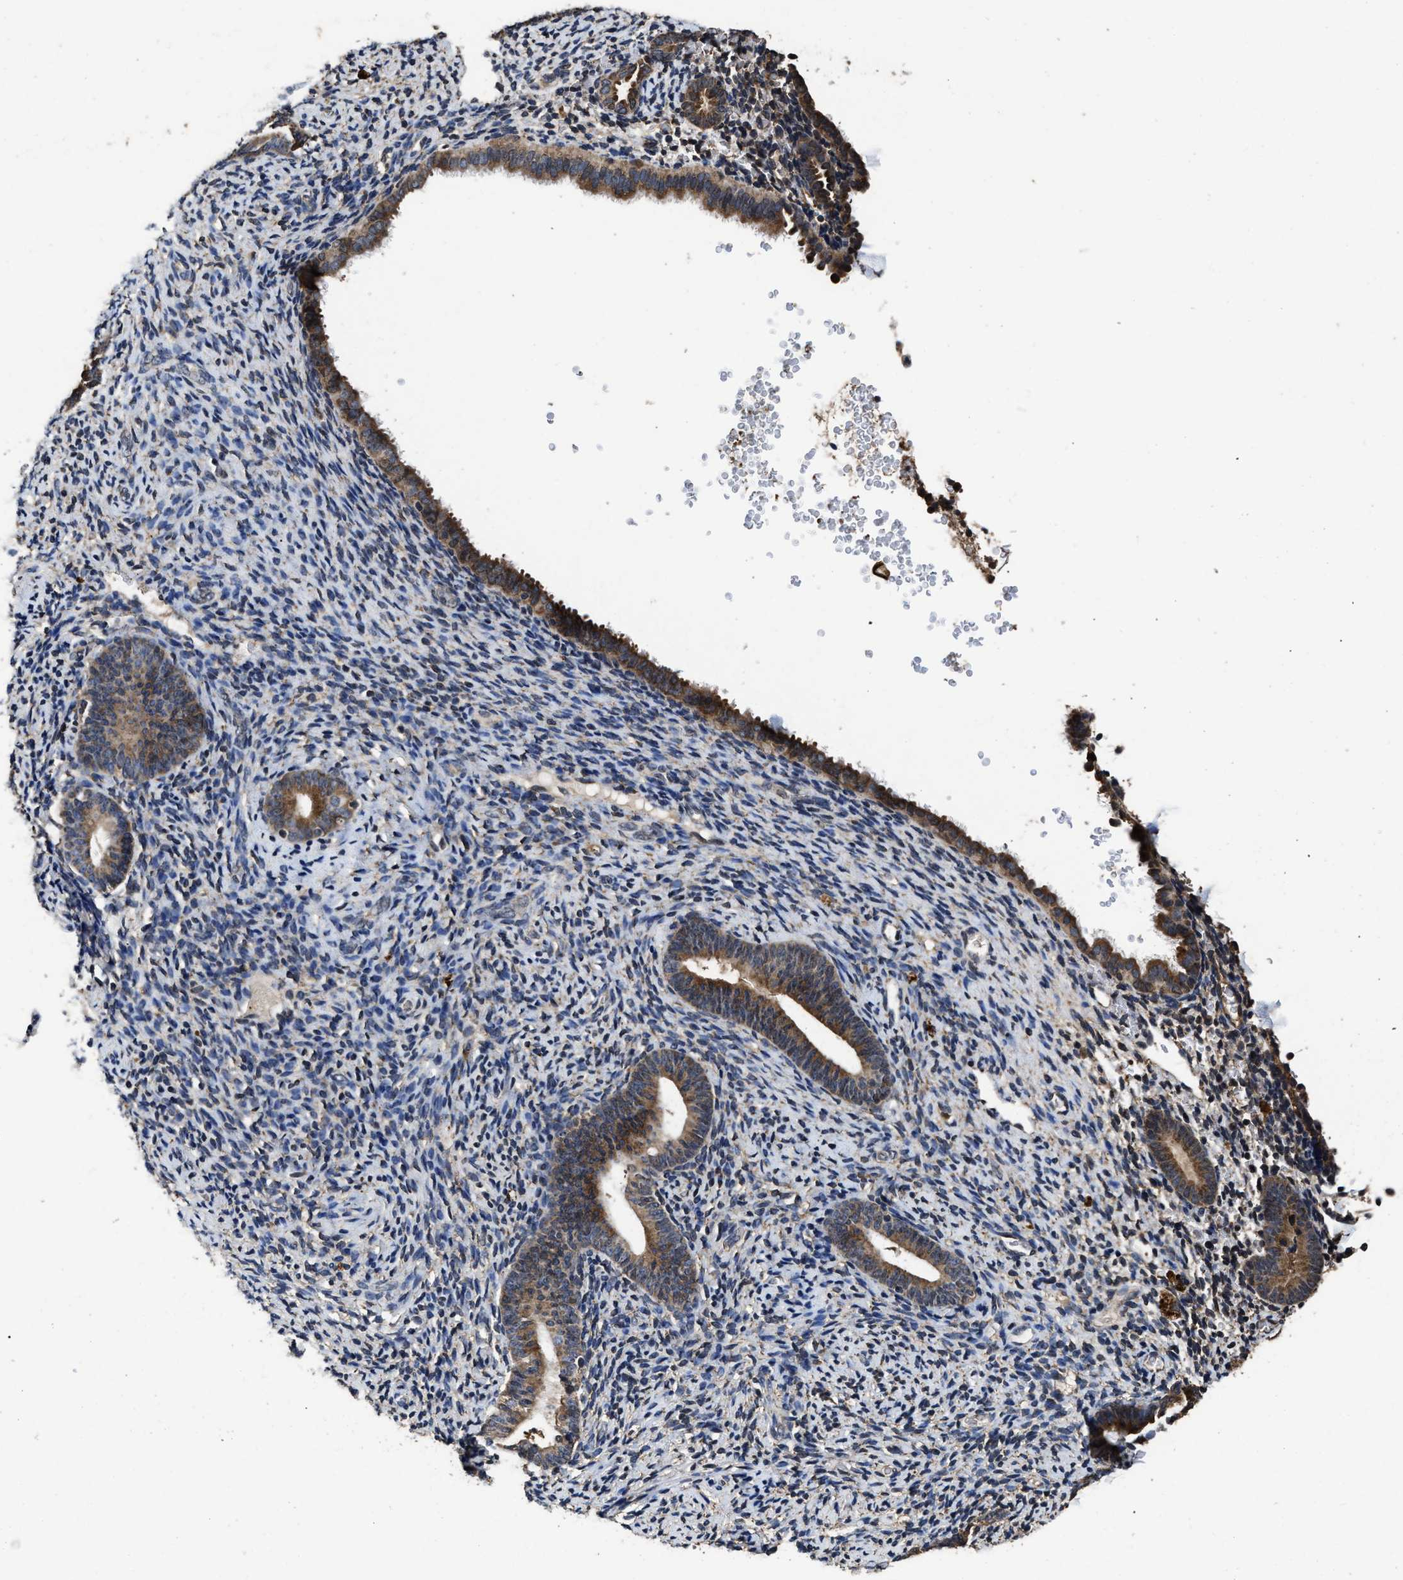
{"staining": {"intensity": "negative", "quantity": "none", "location": "none"}, "tissue": "endometrium", "cell_type": "Cells in endometrial stroma", "image_type": "normal", "snomed": [{"axis": "morphology", "description": "Normal tissue, NOS"}, {"axis": "topography", "description": "Endometrium"}], "caption": "The micrograph exhibits no significant expression in cells in endometrial stroma of endometrium. (Brightfield microscopy of DAB immunohistochemistry (IHC) at high magnification).", "gene": "EBAG9", "patient": {"sex": "female", "age": 51}}